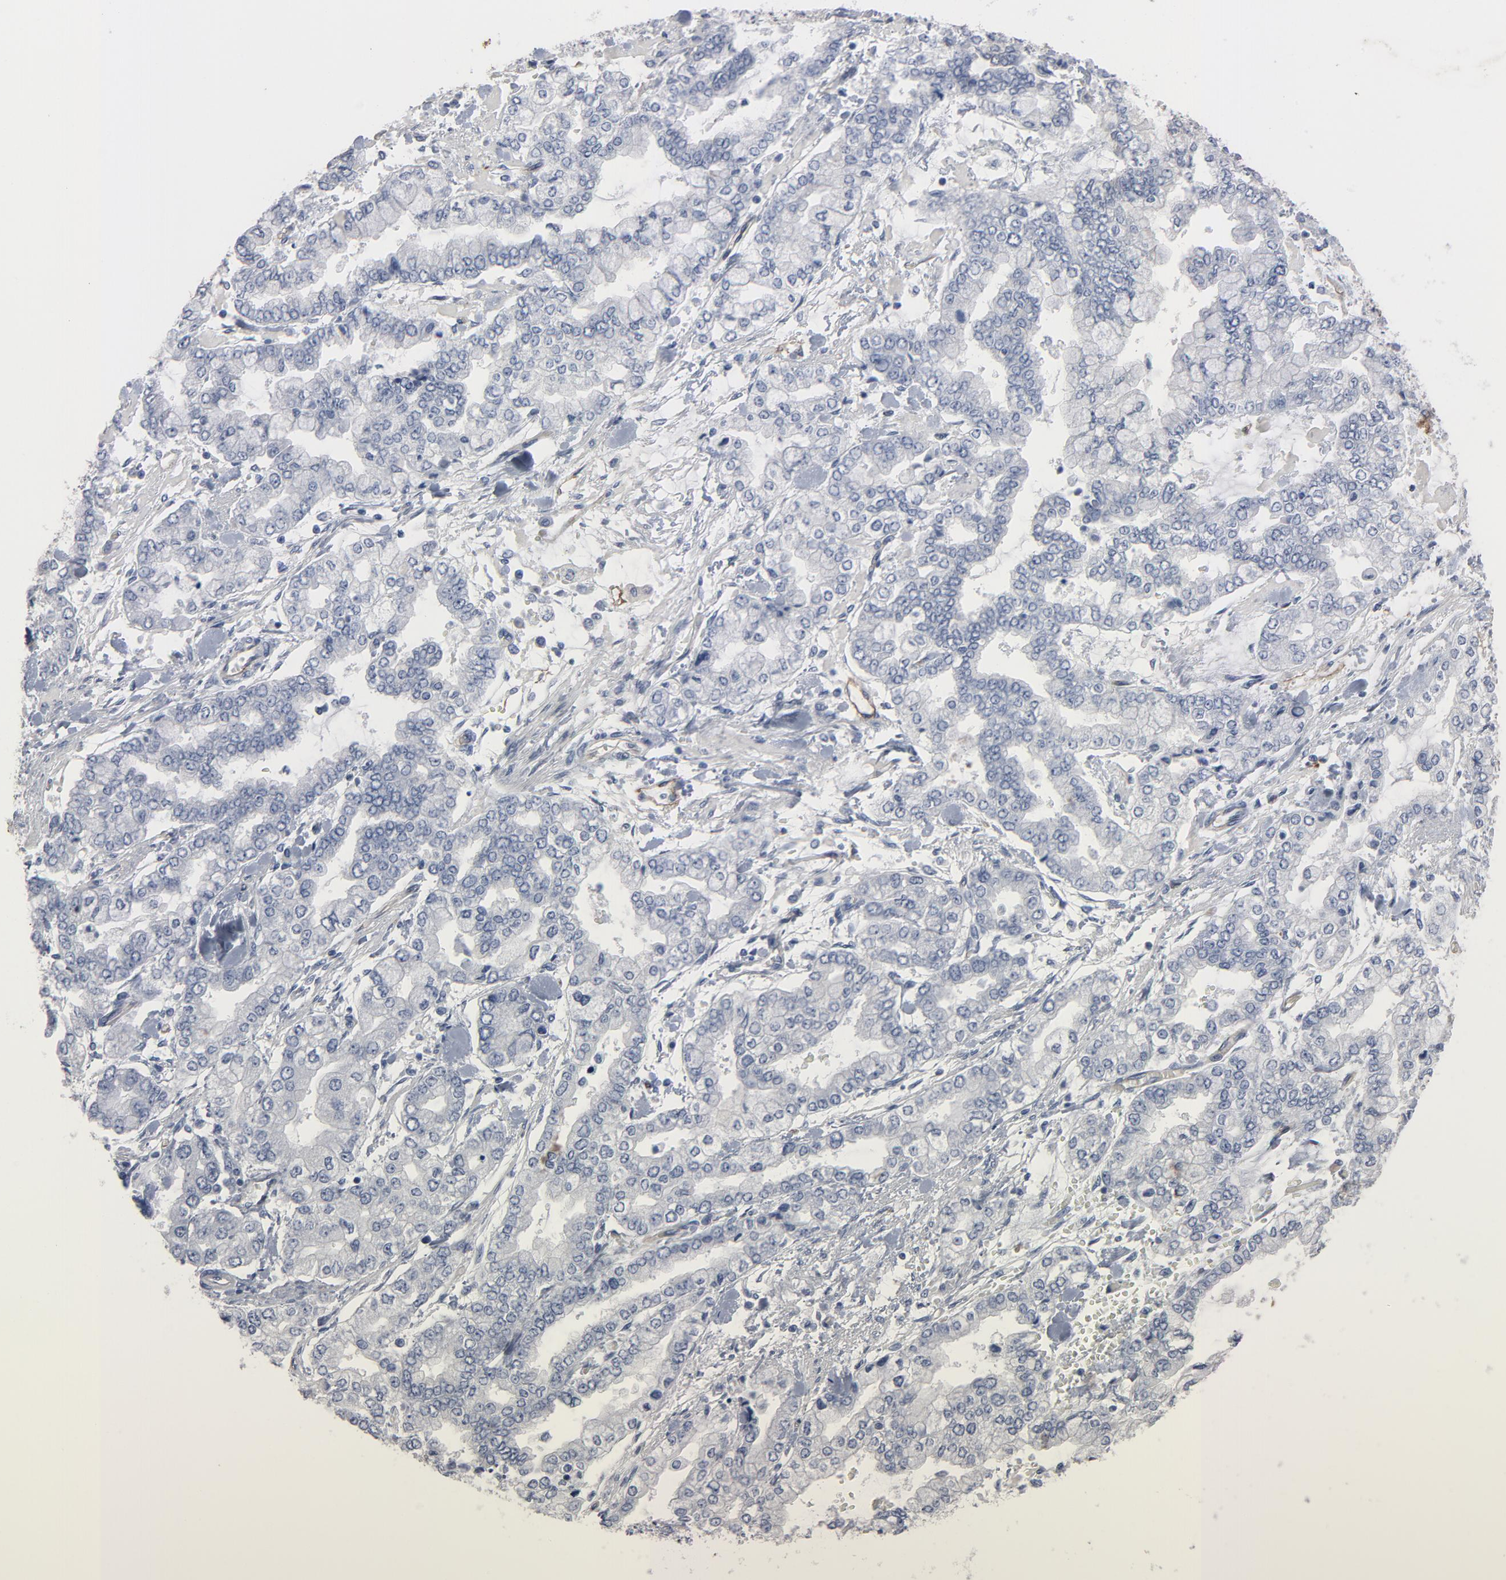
{"staining": {"intensity": "negative", "quantity": "none", "location": "none"}, "tissue": "stomach cancer", "cell_type": "Tumor cells", "image_type": "cancer", "snomed": [{"axis": "morphology", "description": "Normal tissue, NOS"}, {"axis": "morphology", "description": "Adenocarcinoma, NOS"}, {"axis": "topography", "description": "Stomach, upper"}, {"axis": "topography", "description": "Stomach"}], "caption": "DAB (3,3'-diaminobenzidine) immunohistochemical staining of human stomach adenocarcinoma displays no significant expression in tumor cells. (DAB (3,3'-diaminobenzidine) immunohistochemistry with hematoxylin counter stain).", "gene": "KDR", "patient": {"sex": "male", "age": 76}}